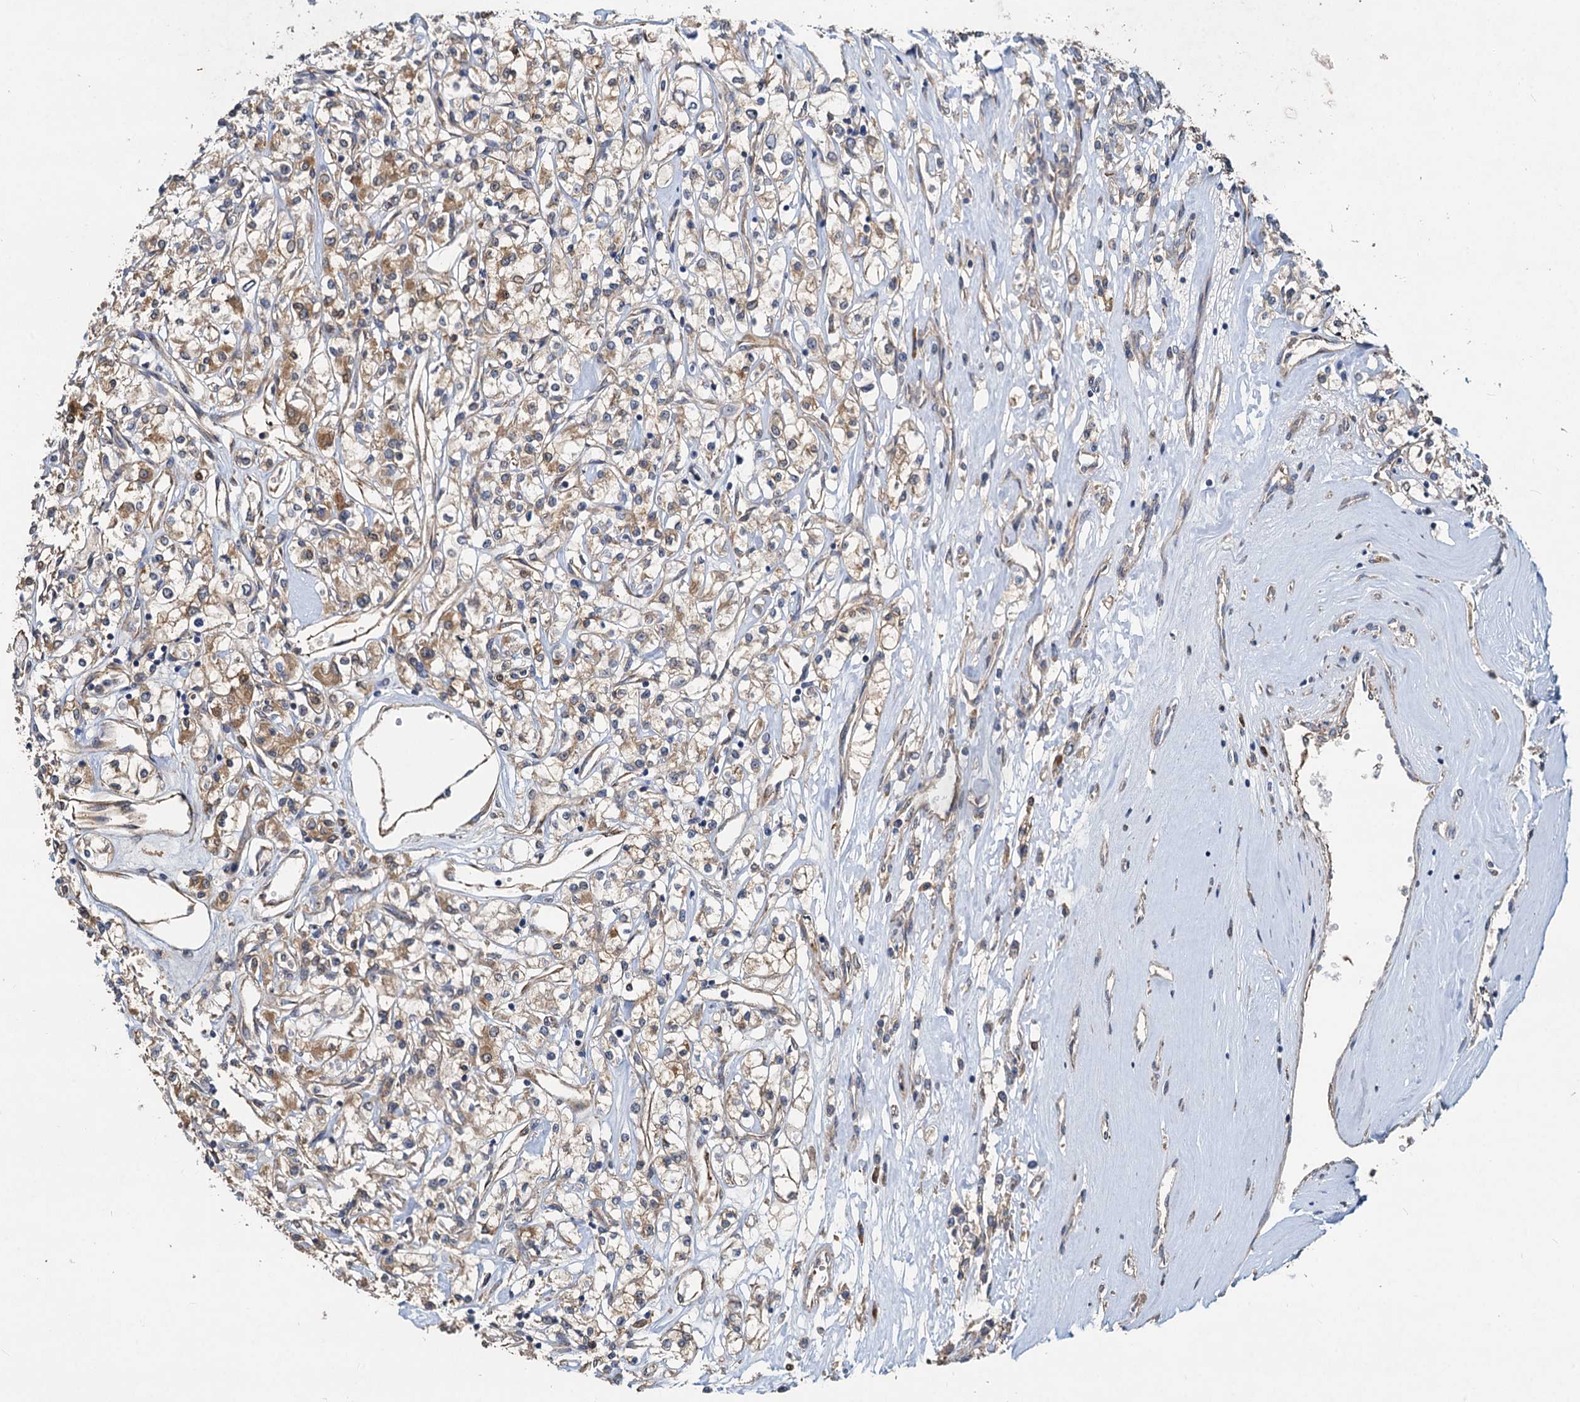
{"staining": {"intensity": "moderate", "quantity": ">75%", "location": "cytoplasmic/membranous"}, "tissue": "renal cancer", "cell_type": "Tumor cells", "image_type": "cancer", "snomed": [{"axis": "morphology", "description": "Adenocarcinoma, NOS"}, {"axis": "topography", "description": "Kidney"}], "caption": "Protein expression analysis of renal cancer (adenocarcinoma) exhibits moderate cytoplasmic/membranous staining in approximately >75% of tumor cells. (DAB IHC with brightfield microscopy, high magnification).", "gene": "HYI", "patient": {"sex": "female", "age": 59}}